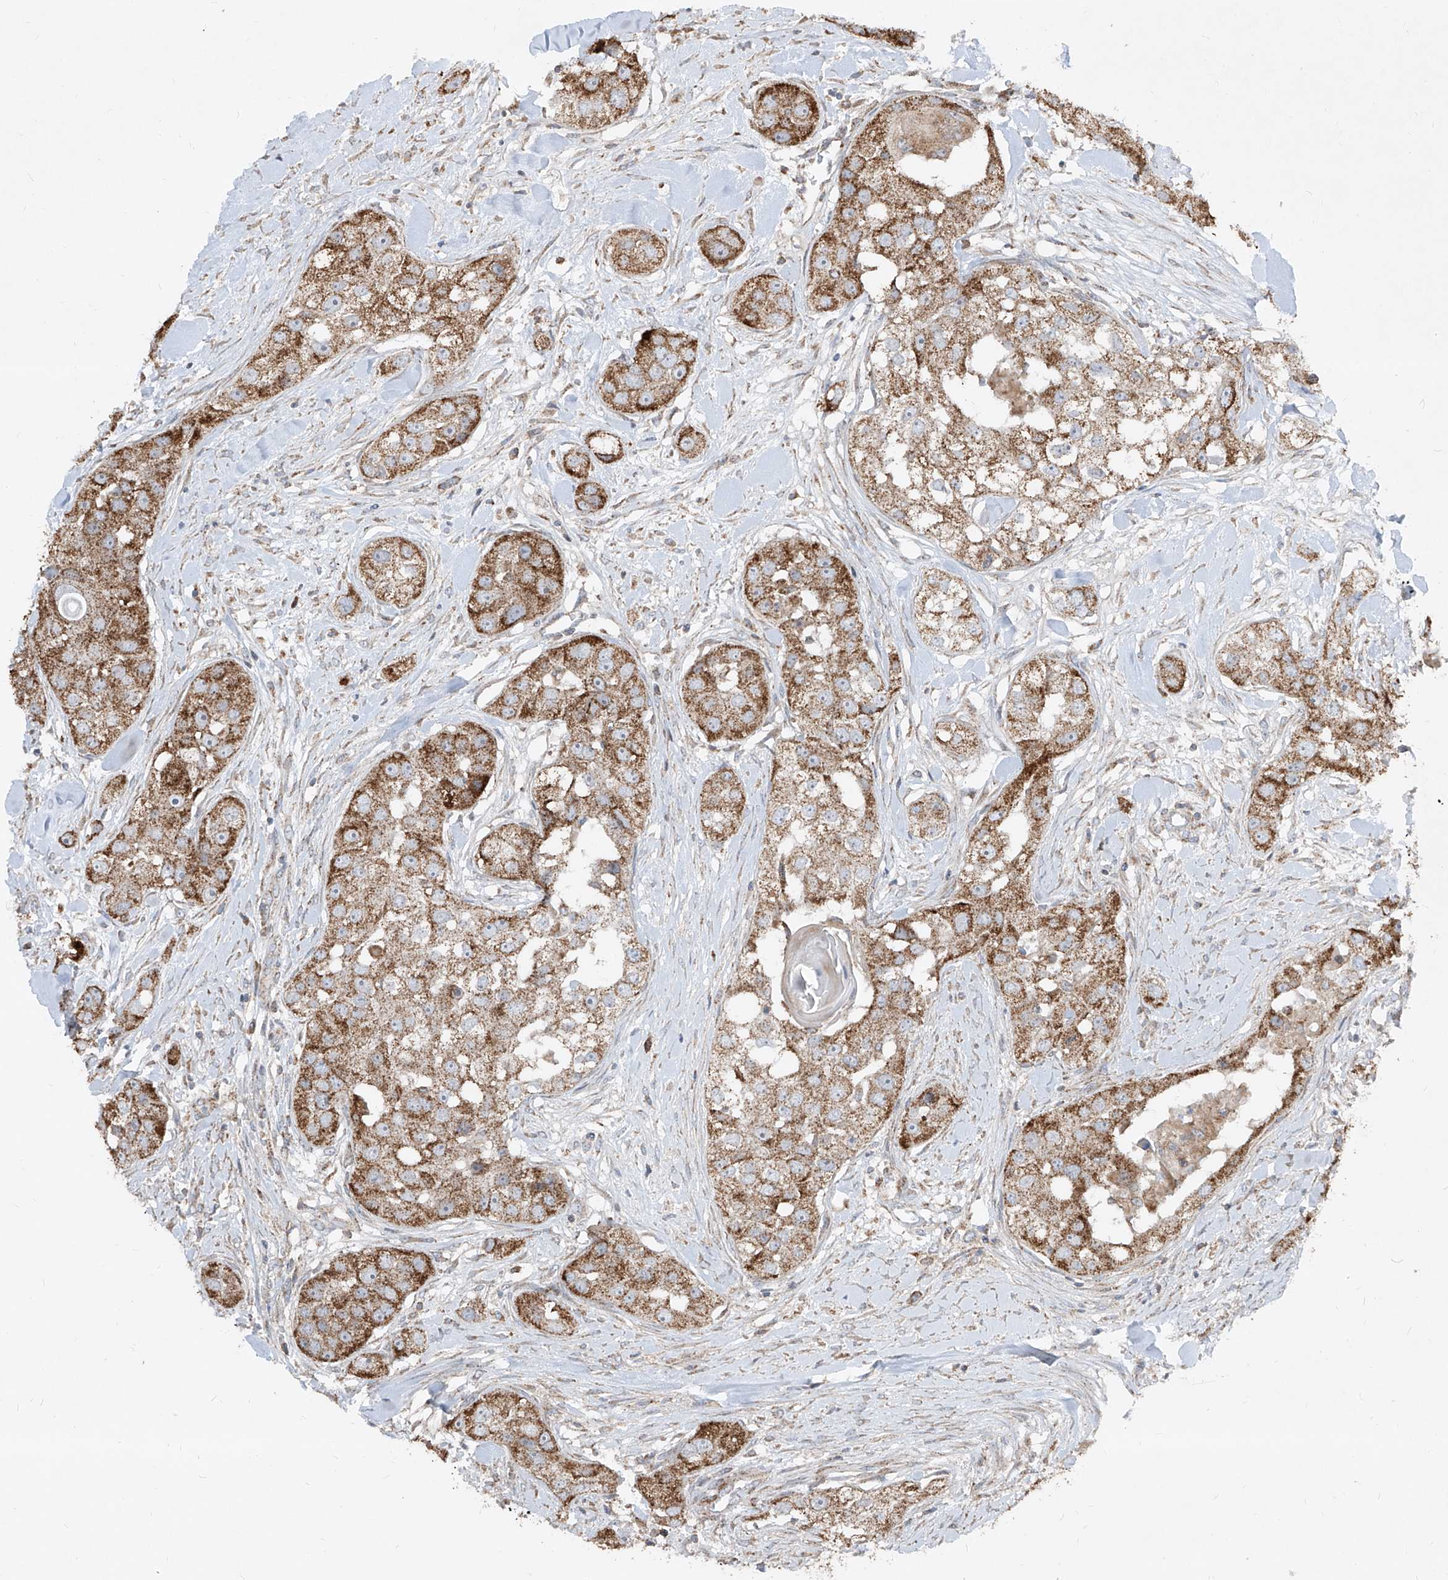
{"staining": {"intensity": "strong", "quantity": "25%-75%", "location": "cytoplasmic/membranous"}, "tissue": "head and neck cancer", "cell_type": "Tumor cells", "image_type": "cancer", "snomed": [{"axis": "morphology", "description": "Normal tissue, NOS"}, {"axis": "morphology", "description": "Squamous cell carcinoma, NOS"}, {"axis": "topography", "description": "Skeletal muscle"}, {"axis": "topography", "description": "Head-Neck"}], "caption": "Immunohistochemistry (IHC) staining of squamous cell carcinoma (head and neck), which demonstrates high levels of strong cytoplasmic/membranous expression in about 25%-75% of tumor cells indicating strong cytoplasmic/membranous protein positivity. The staining was performed using DAB (3,3'-diaminobenzidine) (brown) for protein detection and nuclei were counterstained in hematoxylin (blue).", "gene": "ABCD3", "patient": {"sex": "male", "age": 51}}